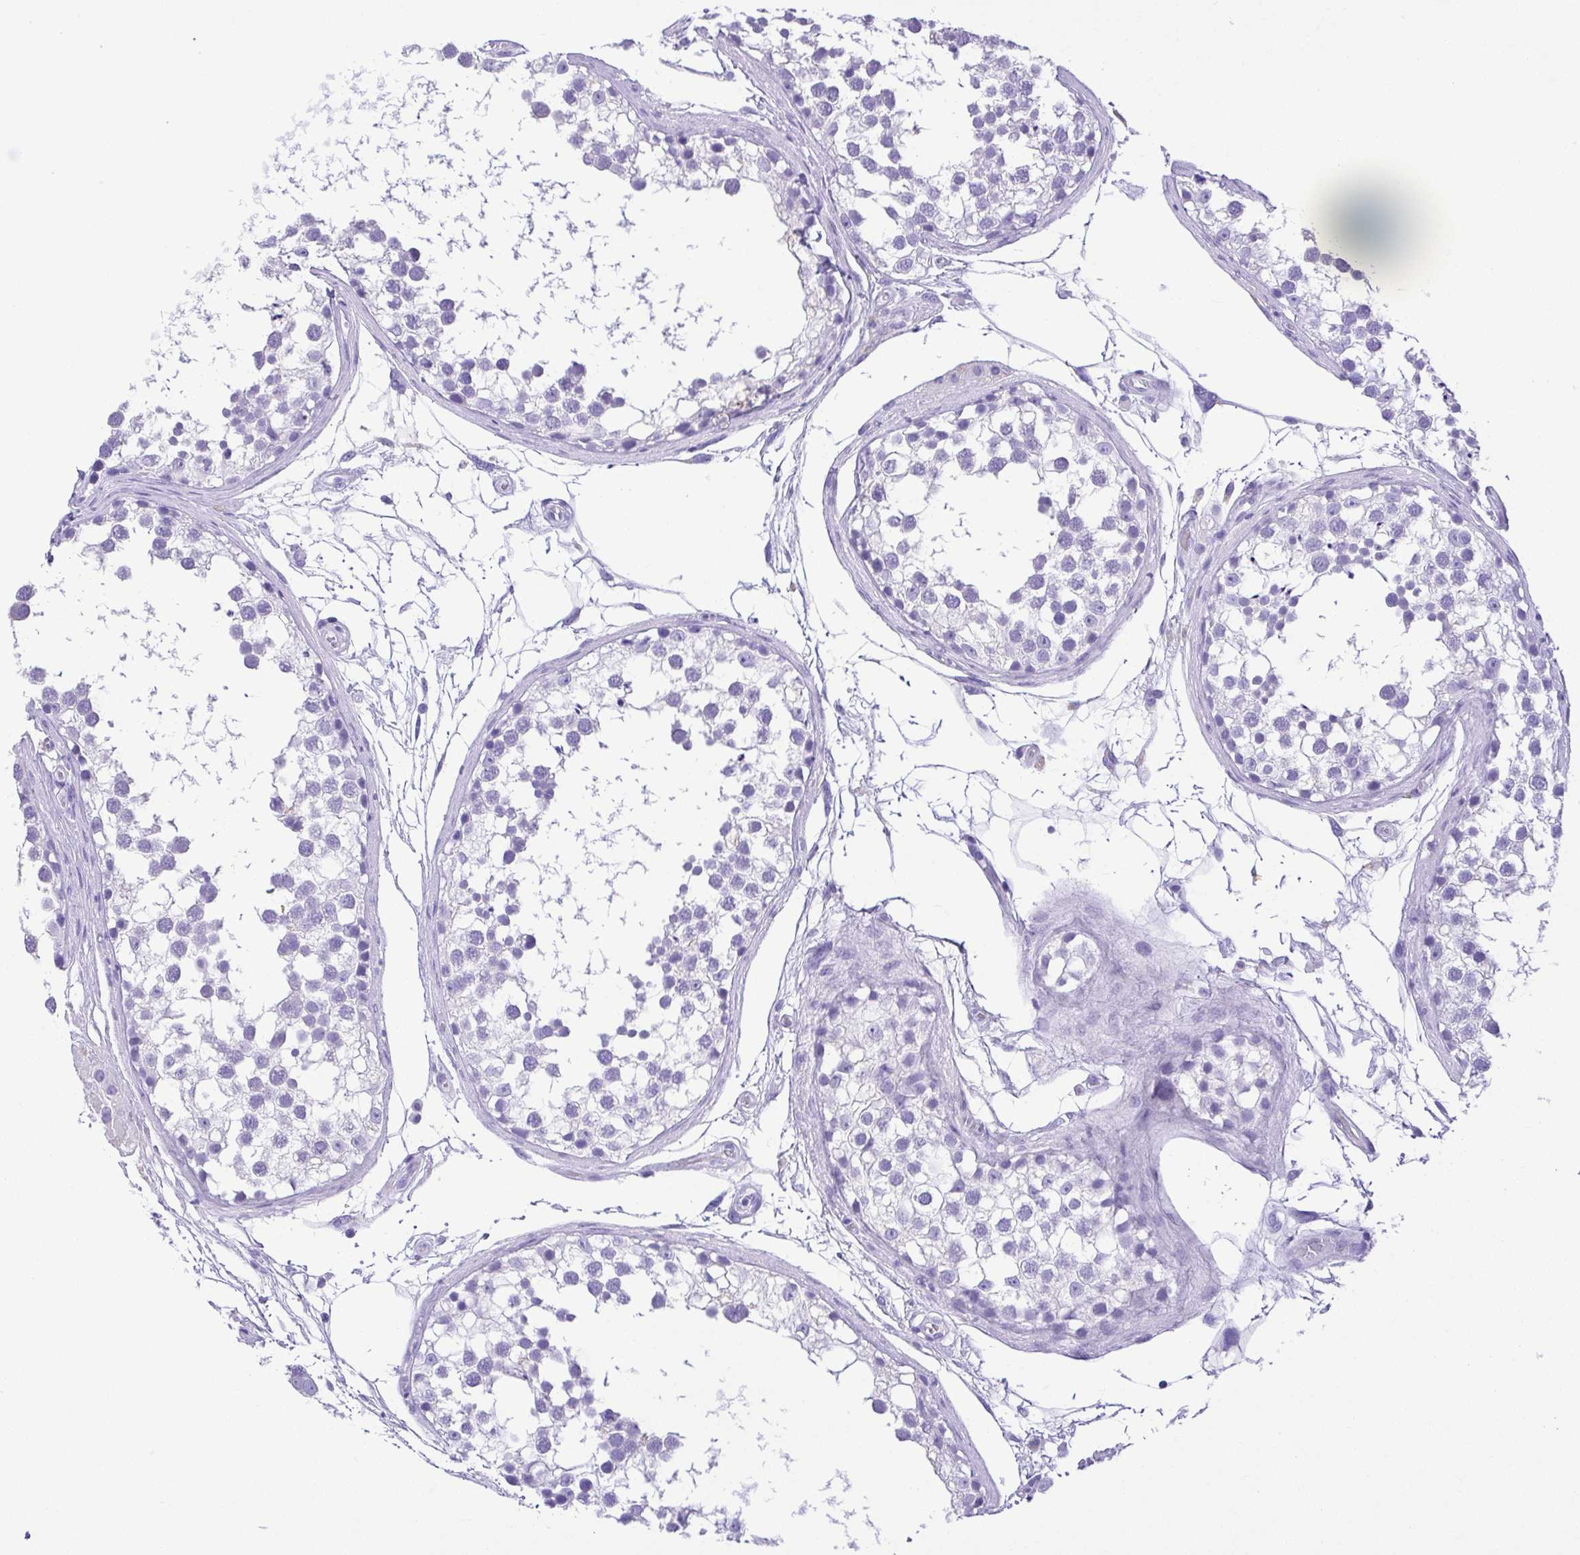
{"staining": {"intensity": "negative", "quantity": "none", "location": "none"}, "tissue": "testis", "cell_type": "Cells in seminiferous ducts", "image_type": "normal", "snomed": [{"axis": "morphology", "description": "Normal tissue, NOS"}, {"axis": "morphology", "description": "Seminoma, NOS"}, {"axis": "topography", "description": "Testis"}], "caption": "High power microscopy image of an IHC micrograph of normal testis, revealing no significant positivity in cells in seminiferous ducts. (IHC, brightfield microscopy, high magnification).", "gene": "CDSN", "patient": {"sex": "male", "age": 65}}